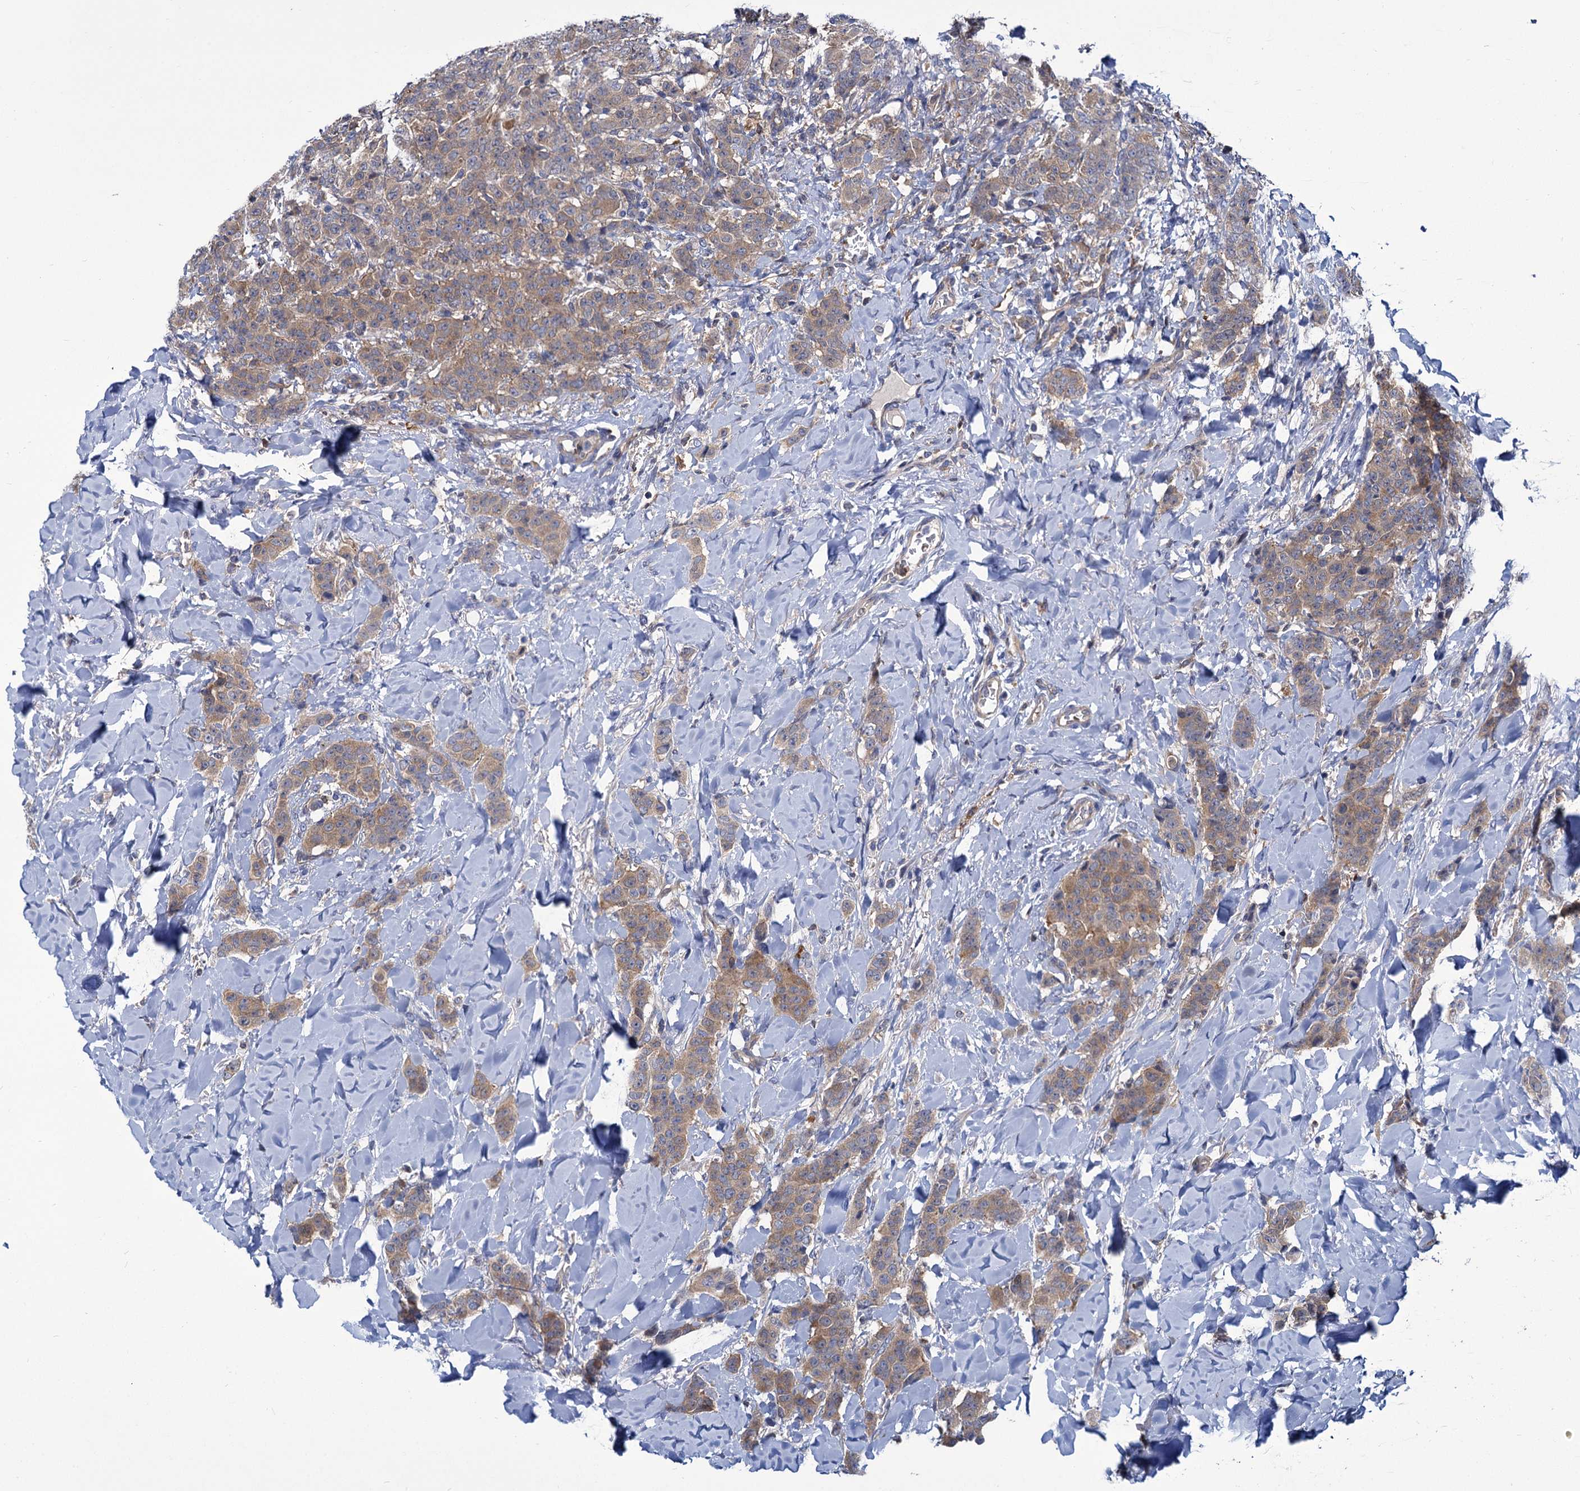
{"staining": {"intensity": "moderate", "quantity": ">75%", "location": "cytoplasmic/membranous"}, "tissue": "breast cancer", "cell_type": "Tumor cells", "image_type": "cancer", "snomed": [{"axis": "morphology", "description": "Duct carcinoma"}, {"axis": "topography", "description": "Breast"}], "caption": "Moderate cytoplasmic/membranous protein staining is appreciated in approximately >75% of tumor cells in breast infiltrating ductal carcinoma.", "gene": "GCLC", "patient": {"sex": "female", "age": 40}}